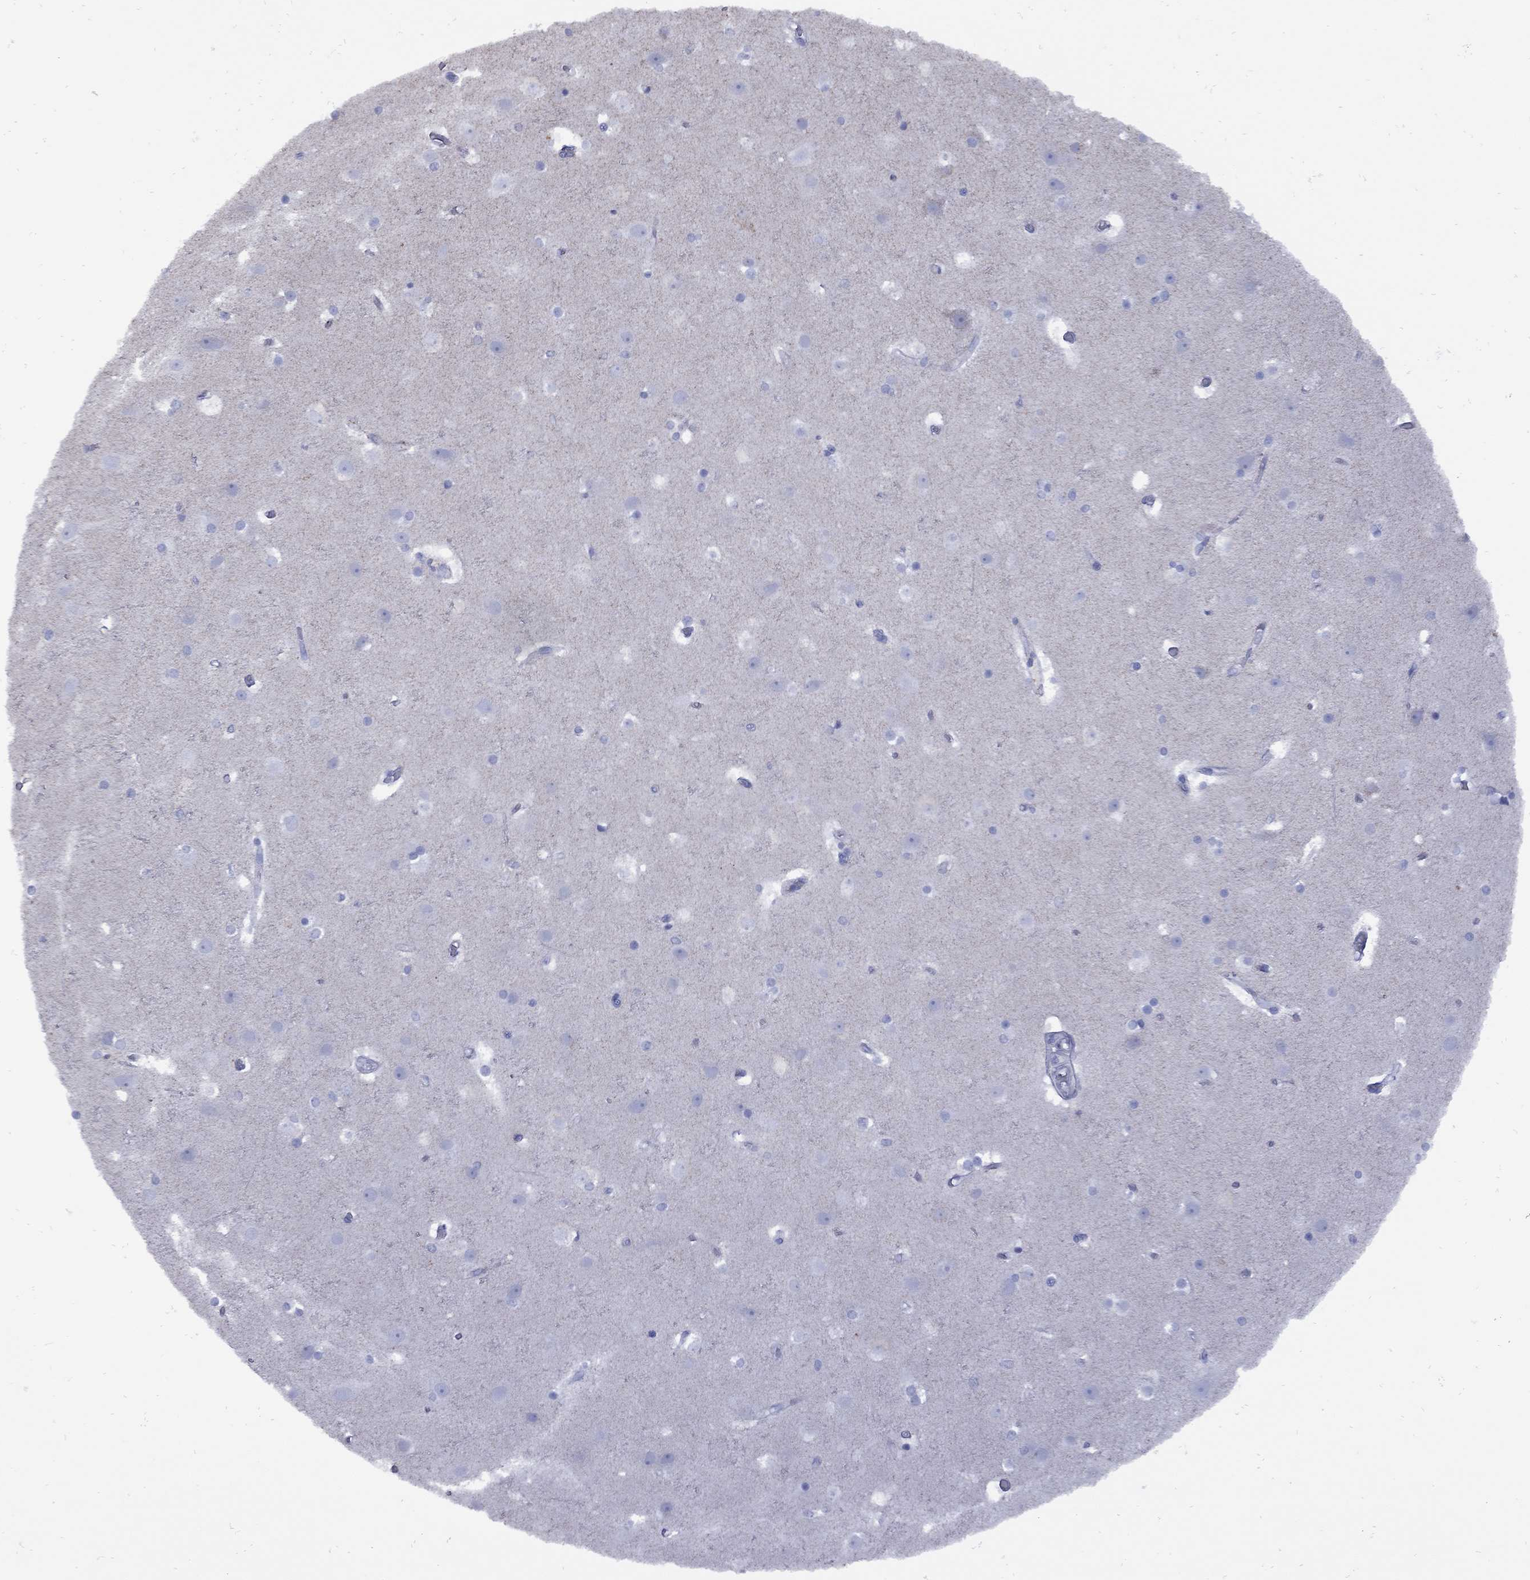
{"staining": {"intensity": "negative", "quantity": "none", "location": "none"}, "tissue": "cerebral cortex", "cell_type": "Endothelial cells", "image_type": "normal", "snomed": [{"axis": "morphology", "description": "Normal tissue, NOS"}, {"axis": "topography", "description": "Cerebral cortex"}], "caption": "Protein analysis of unremarkable cerebral cortex shows no significant expression in endothelial cells.", "gene": "SESTD1", "patient": {"sex": "female", "age": 52}}